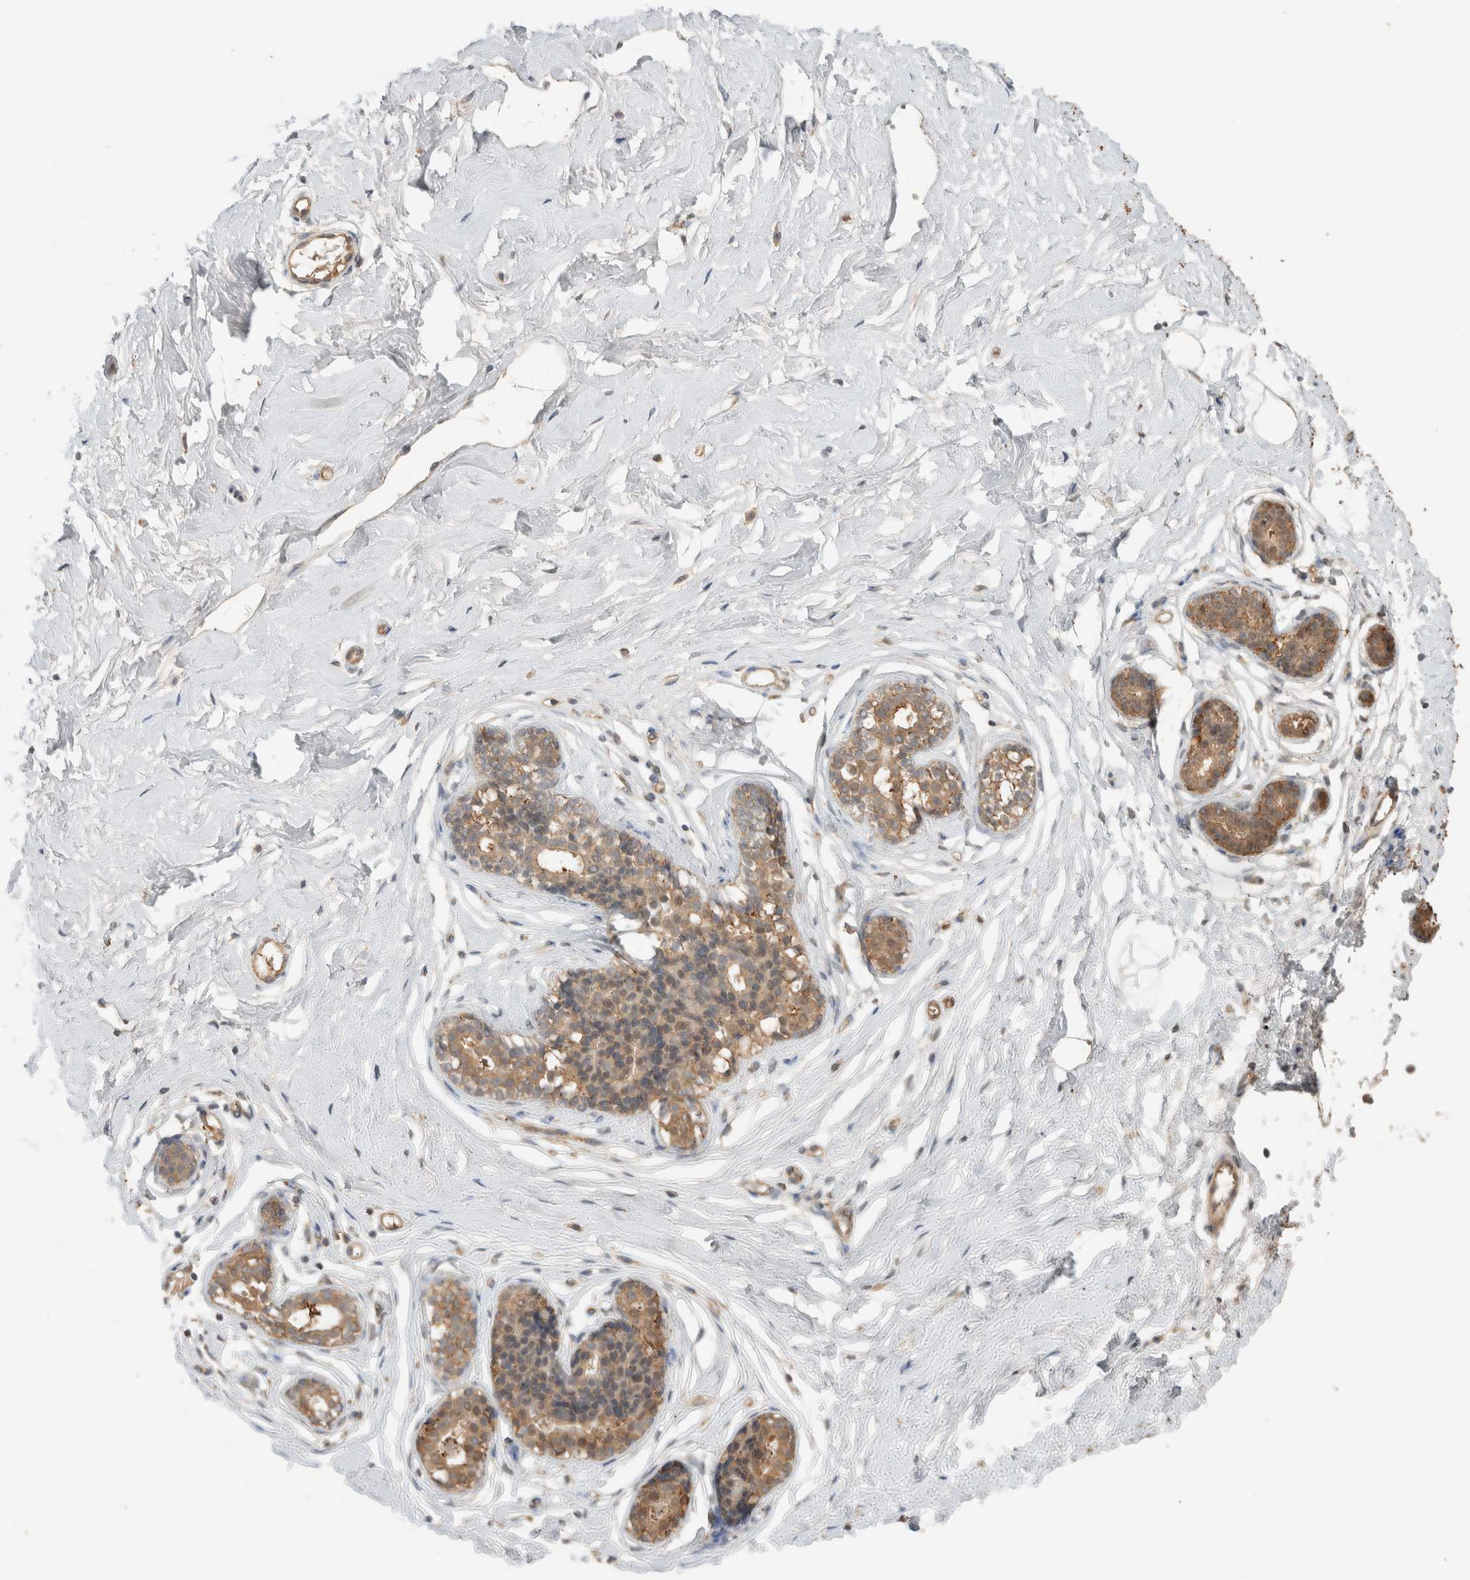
{"staining": {"intensity": "negative", "quantity": "none", "location": "none"}, "tissue": "breast", "cell_type": "Adipocytes", "image_type": "normal", "snomed": [{"axis": "morphology", "description": "Normal tissue, NOS"}, {"axis": "topography", "description": "Breast"}], "caption": "This histopathology image is of unremarkable breast stained with immunohistochemistry (IHC) to label a protein in brown with the nuclei are counter-stained blue. There is no staining in adipocytes.", "gene": "YWHAH", "patient": {"sex": "female", "age": 23}}